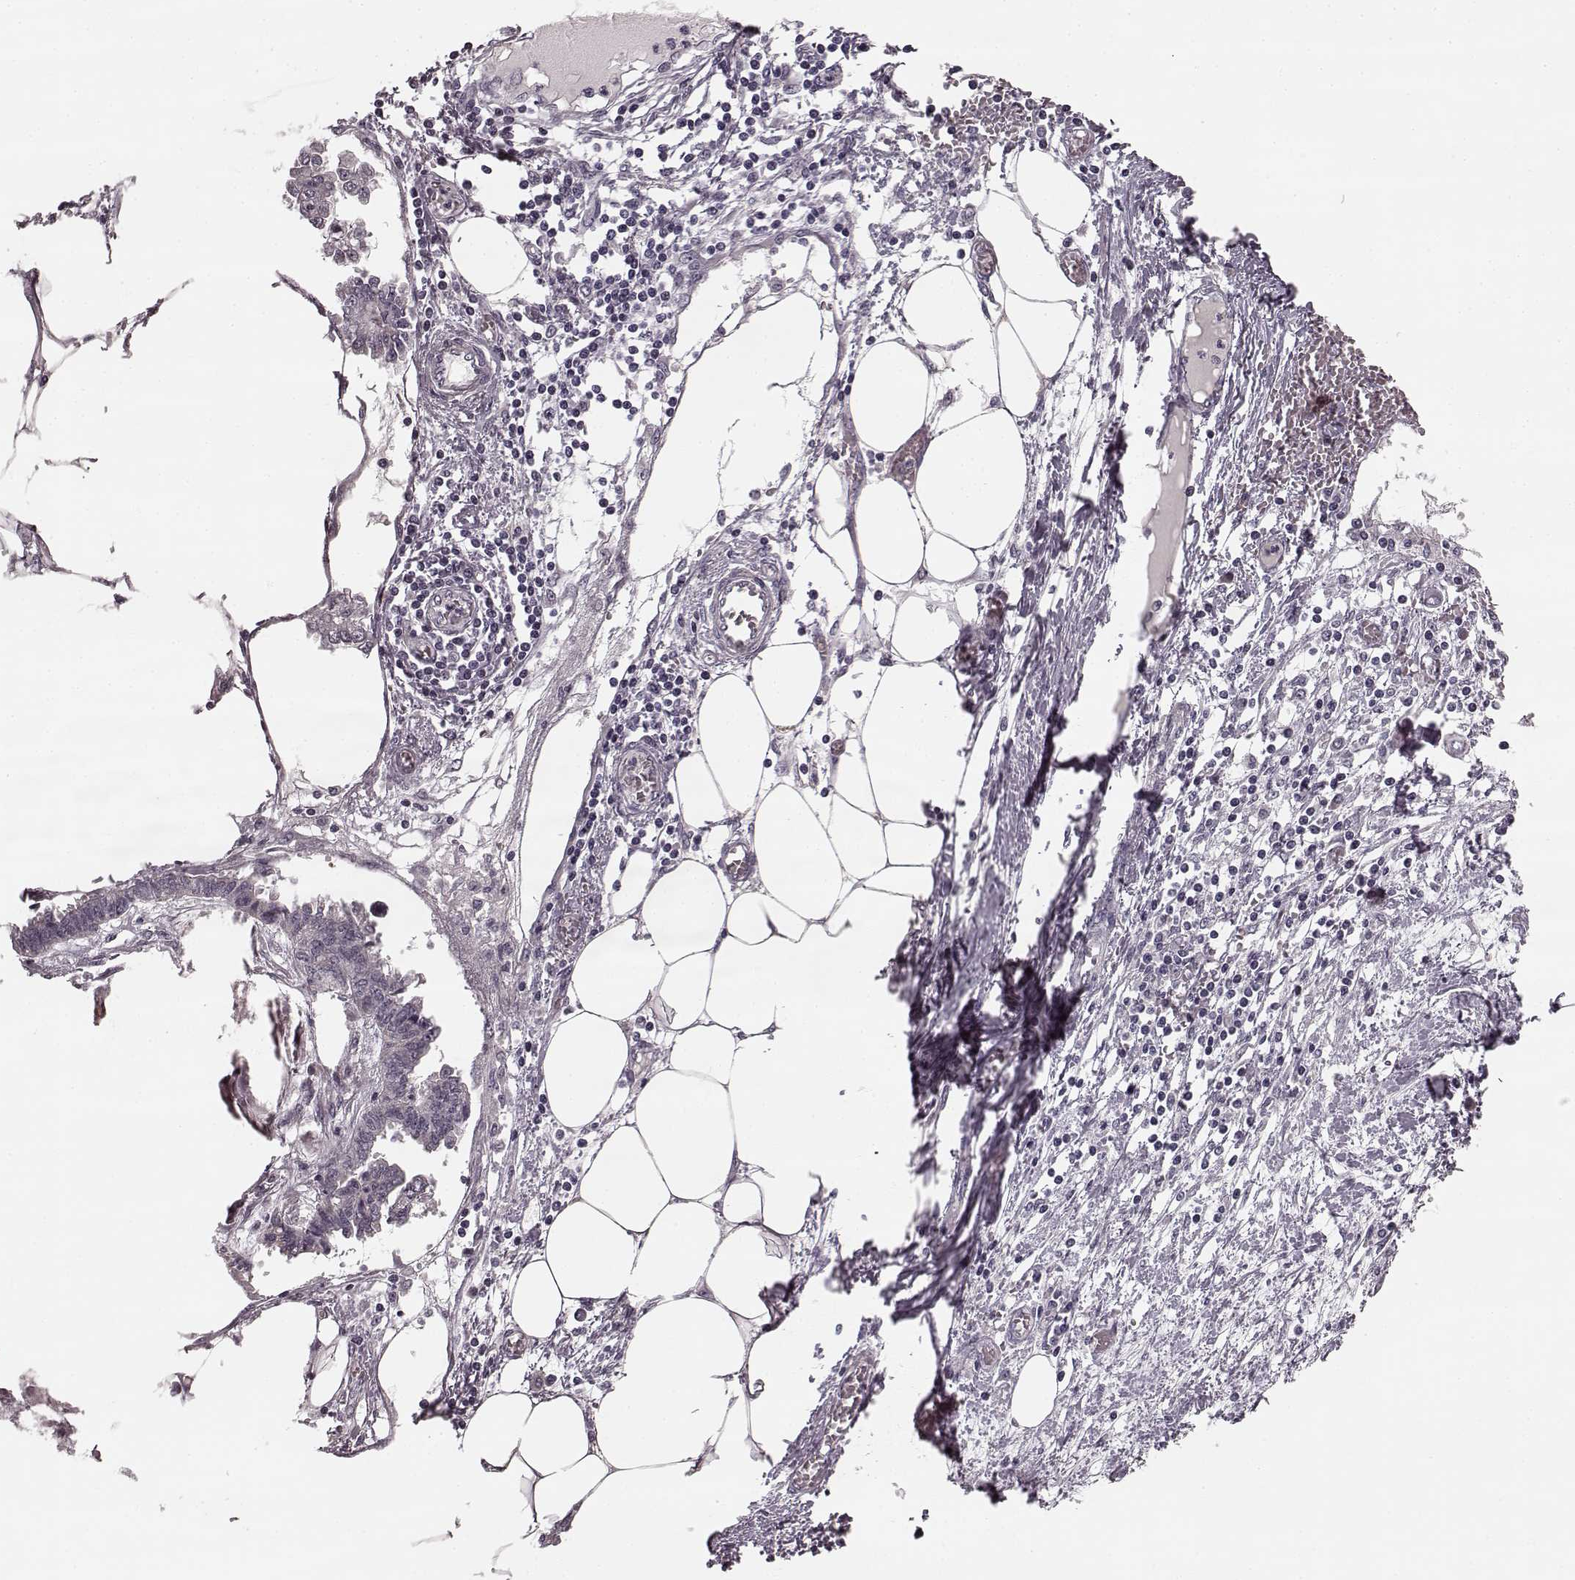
{"staining": {"intensity": "negative", "quantity": "none", "location": "none"}, "tissue": "endometrial cancer", "cell_type": "Tumor cells", "image_type": "cancer", "snomed": [{"axis": "morphology", "description": "Adenocarcinoma, NOS"}, {"axis": "morphology", "description": "Adenocarcinoma, metastatic, NOS"}, {"axis": "topography", "description": "Adipose tissue"}, {"axis": "topography", "description": "Endometrium"}], "caption": "This is a photomicrograph of immunohistochemistry (IHC) staining of endometrial metastatic adenocarcinoma, which shows no positivity in tumor cells.", "gene": "FAM234B", "patient": {"sex": "female", "age": 67}}